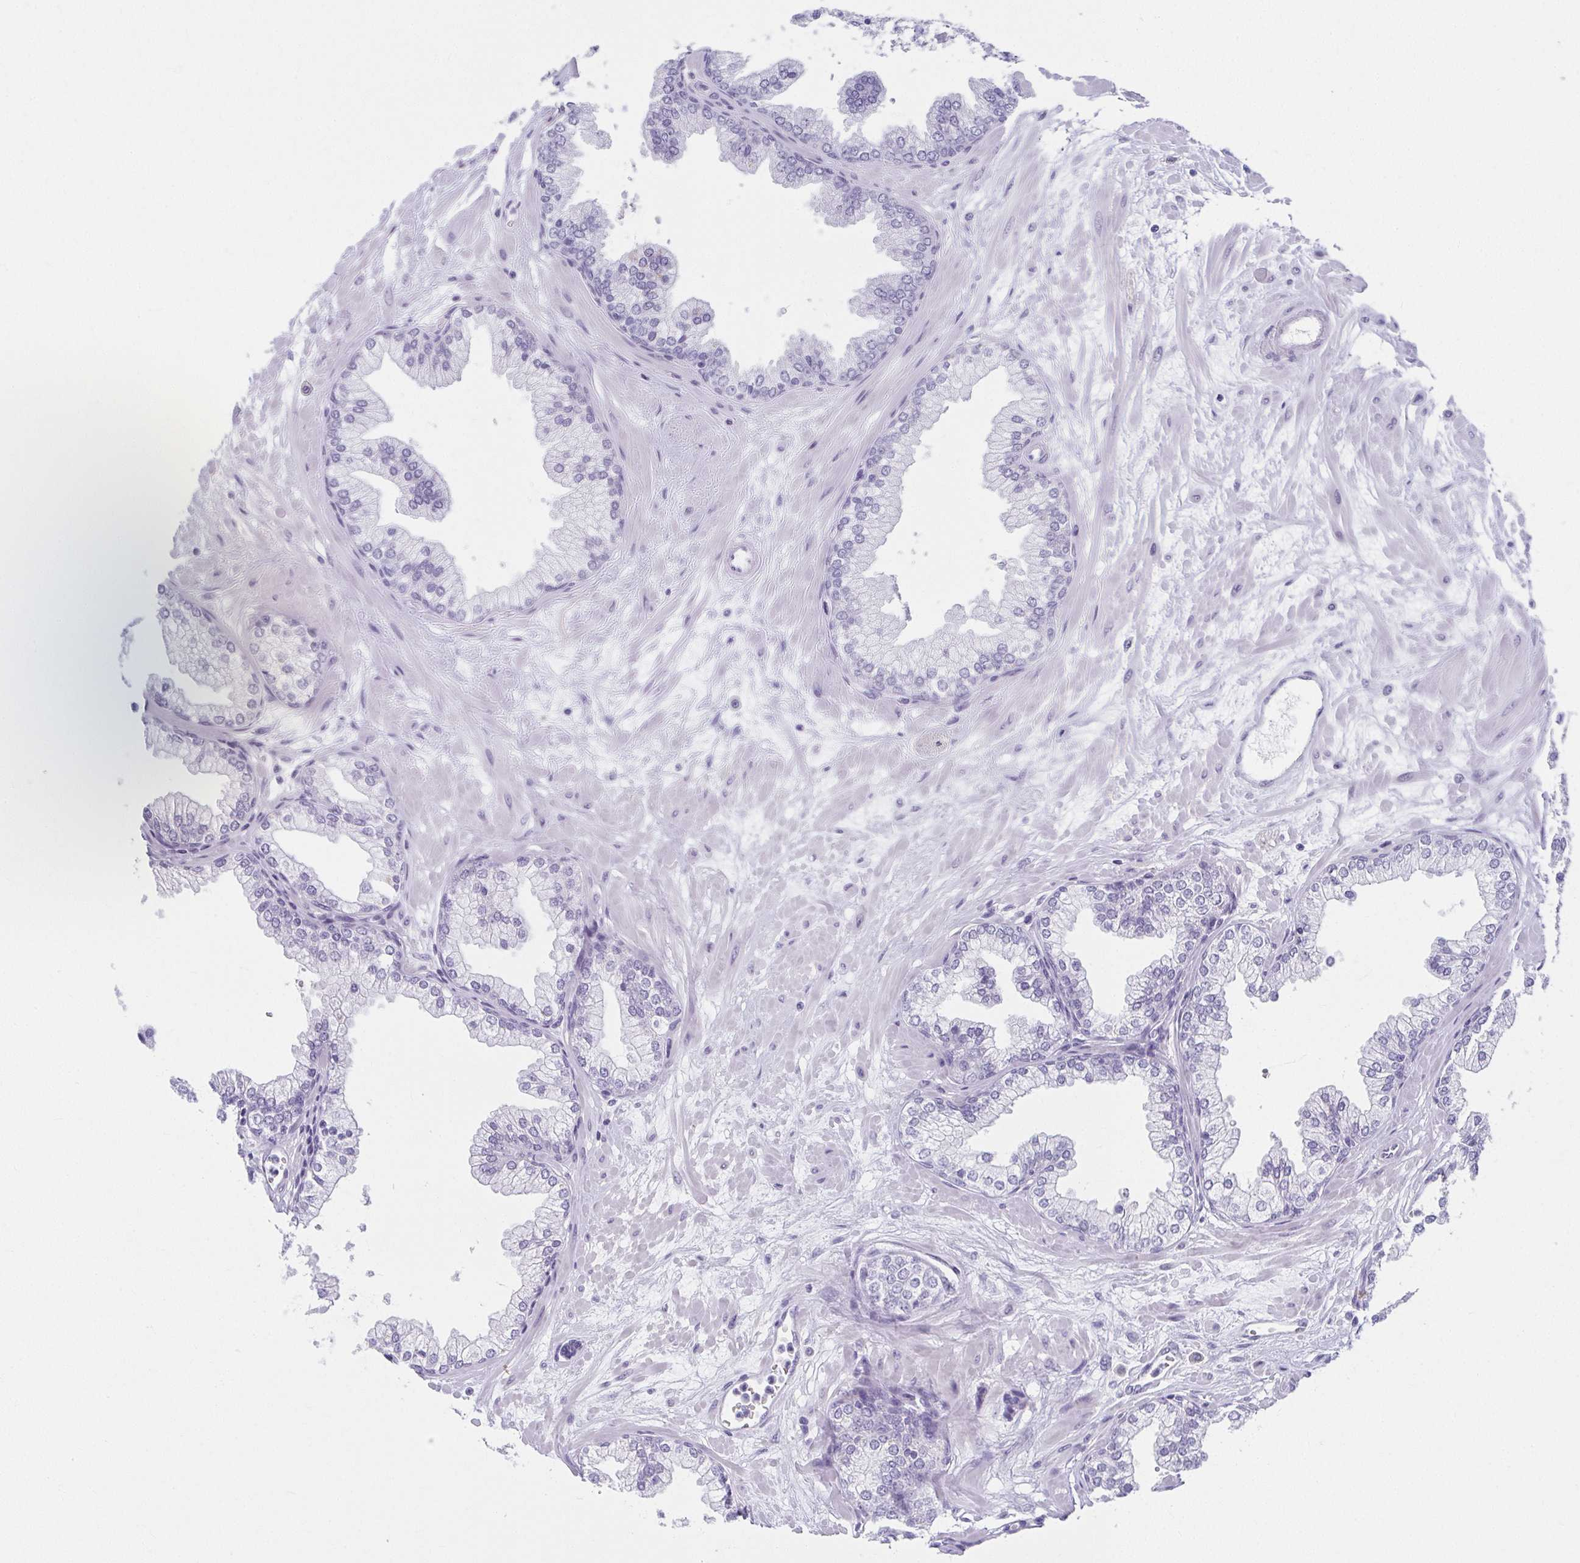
{"staining": {"intensity": "negative", "quantity": "none", "location": "none"}, "tissue": "prostate", "cell_type": "Glandular cells", "image_type": "normal", "snomed": [{"axis": "morphology", "description": "Normal tissue, NOS"}, {"axis": "topography", "description": "Prostate"}, {"axis": "topography", "description": "Peripheral nerve tissue"}], "caption": "Immunohistochemistry histopathology image of unremarkable human prostate stained for a protein (brown), which displays no staining in glandular cells. (DAB immunohistochemistry visualized using brightfield microscopy, high magnification).", "gene": "MOBP", "patient": {"sex": "male", "age": 61}}